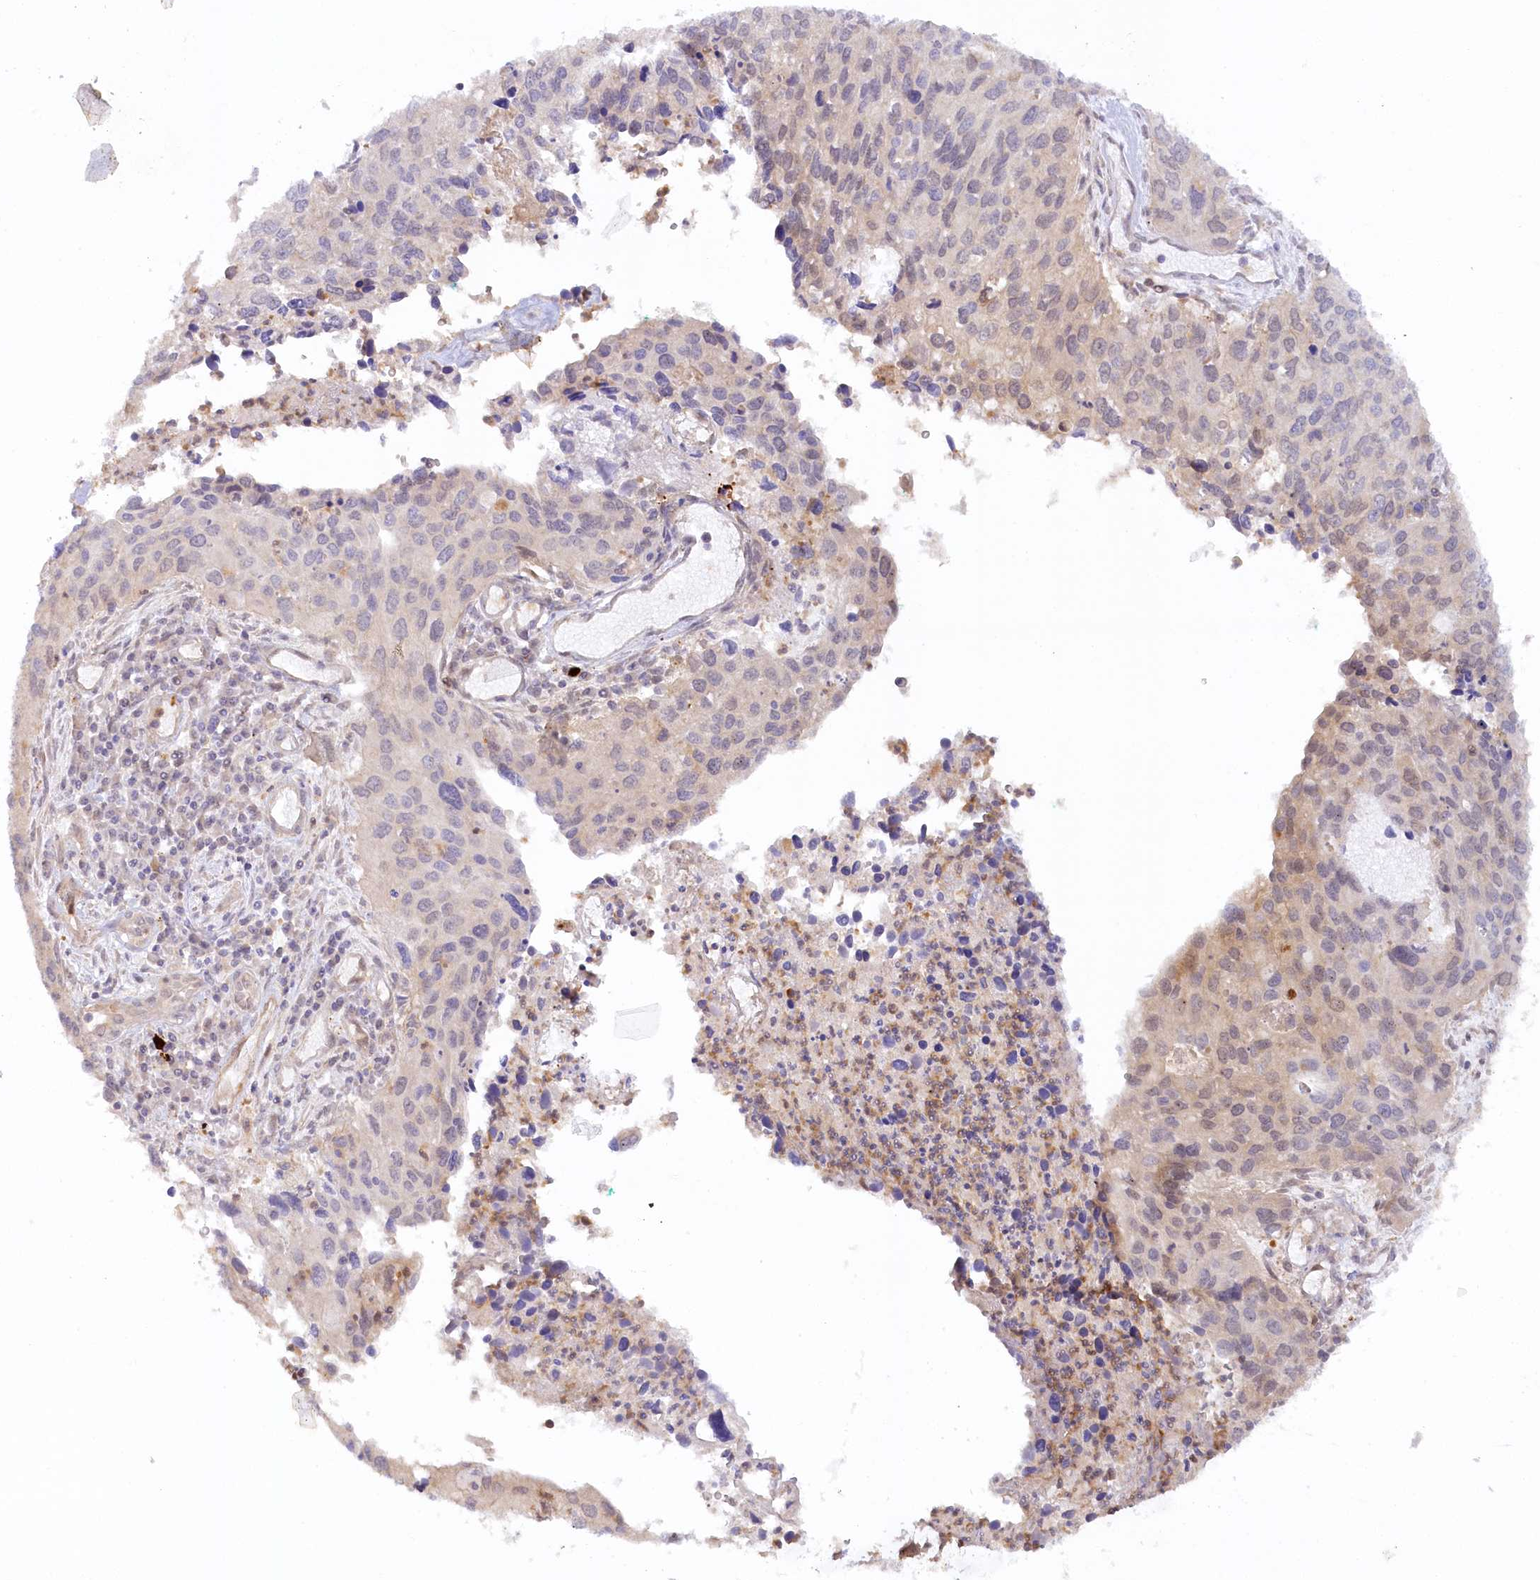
{"staining": {"intensity": "weak", "quantity": "<25%", "location": "cytoplasmic/membranous,nuclear"}, "tissue": "cervical cancer", "cell_type": "Tumor cells", "image_type": "cancer", "snomed": [{"axis": "morphology", "description": "Squamous cell carcinoma, NOS"}, {"axis": "topography", "description": "Cervix"}], "caption": "Cervical cancer (squamous cell carcinoma) stained for a protein using immunohistochemistry shows no positivity tumor cells.", "gene": "GBE1", "patient": {"sex": "female", "age": 55}}